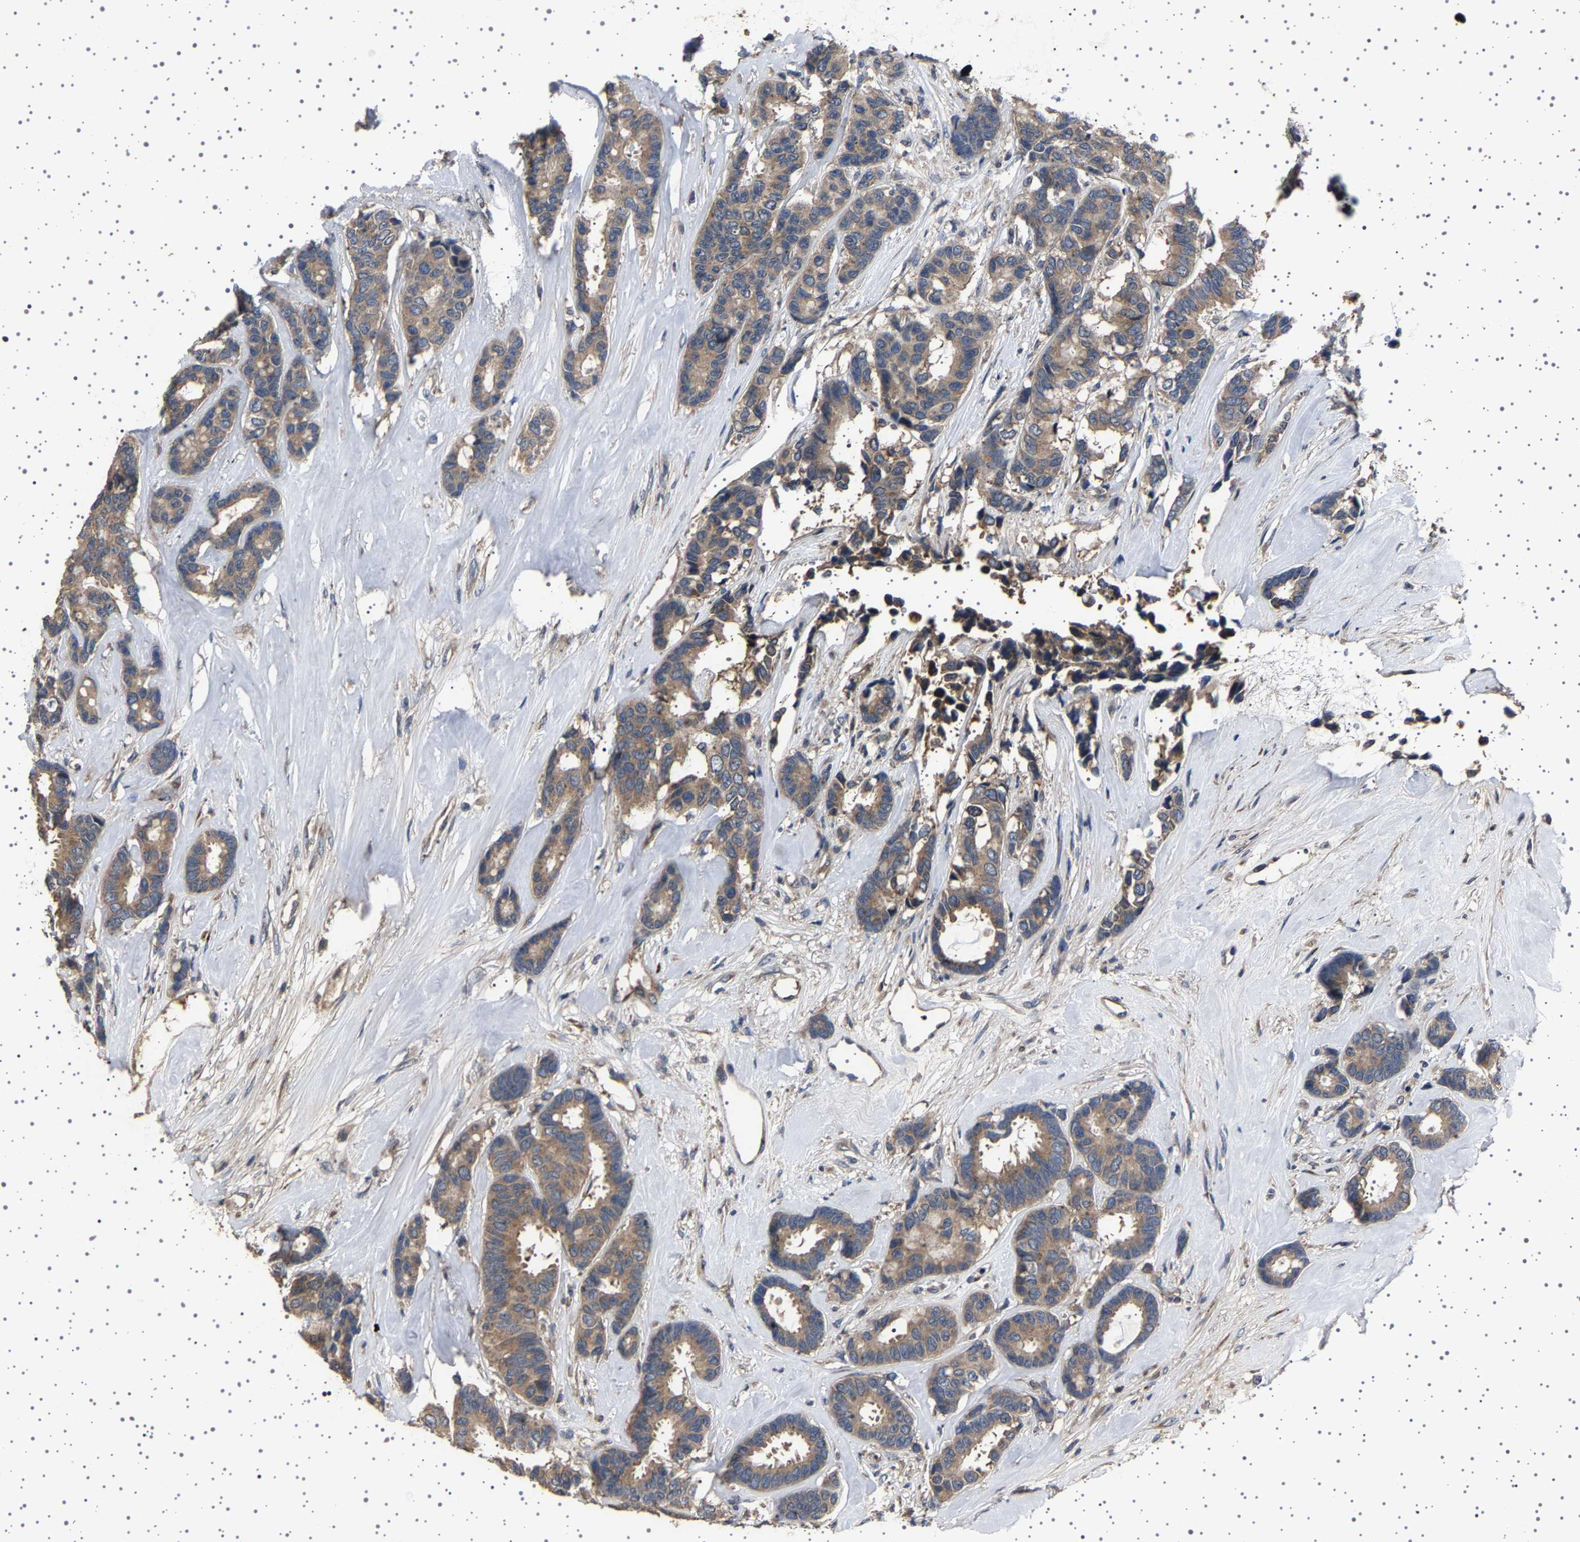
{"staining": {"intensity": "moderate", "quantity": ">75%", "location": "cytoplasmic/membranous"}, "tissue": "breast cancer", "cell_type": "Tumor cells", "image_type": "cancer", "snomed": [{"axis": "morphology", "description": "Duct carcinoma"}, {"axis": "topography", "description": "Breast"}], "caption": "Immunohistochemistry (IHC) of breast infiltrating ductal carcinoma demonstrates medium levels of moderate cytoplasmic/membranous staining in approximately >75% of tumor cells.", "gene": "NCKAP1", "patient": {"sex": "female", "age": 87}}